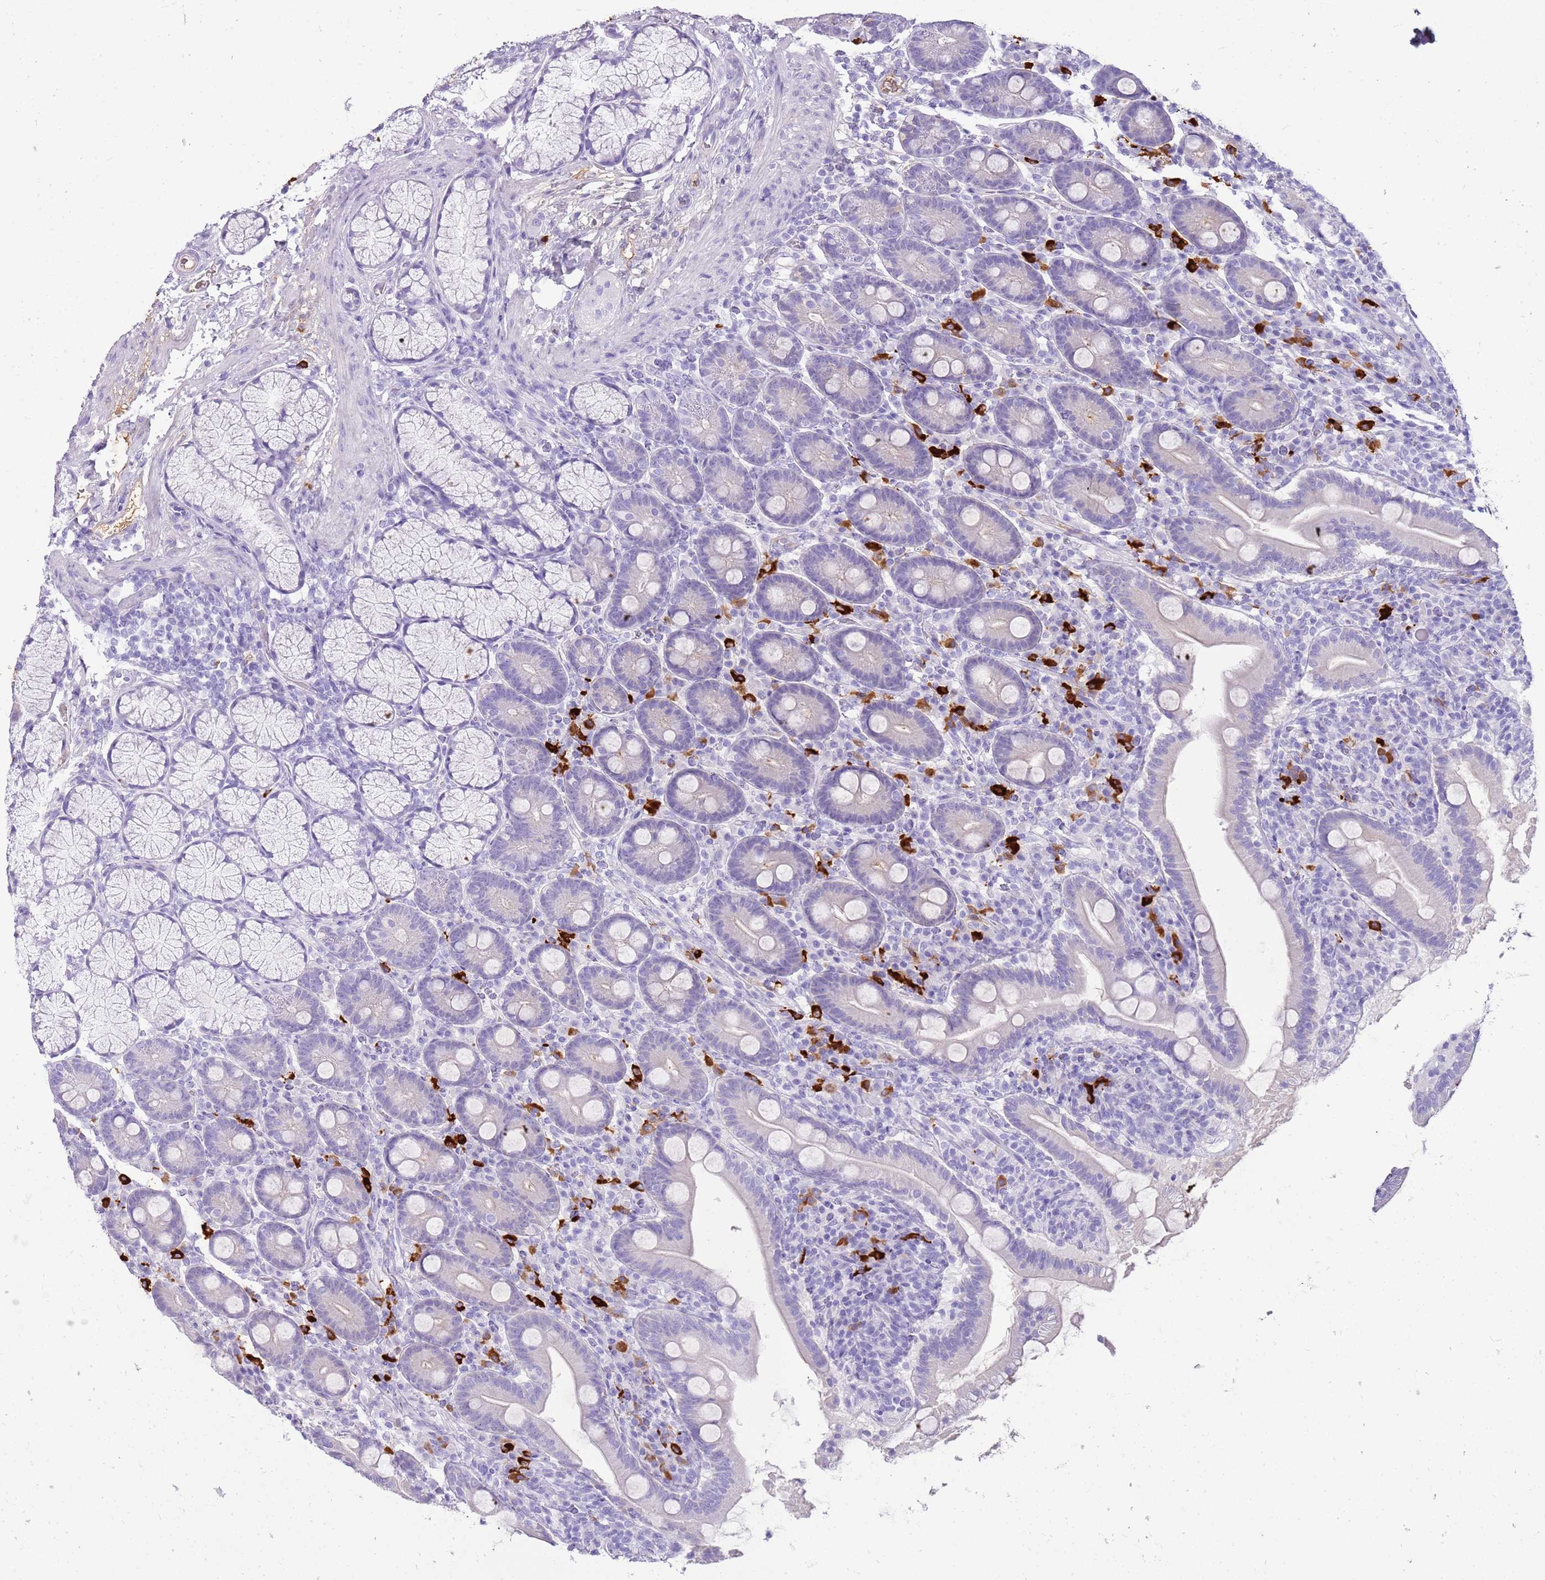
{"staining": {"intensity": "negative", "quantity": "none", "location": "none"}, "tissue": "duodenum", "cell_type": "Glandular cells", "image_type": "normal", "snomed": [{"axis": "morphology", "description": "Normal tissue, NOS"}, {"axis": "topography", "description": "Duodenum"}], "caption": "The IHC image has no significant expression in glandular cells of duodenum.", "gene": "IGKV3", "patient": {"sex": "male", "age": 35}}